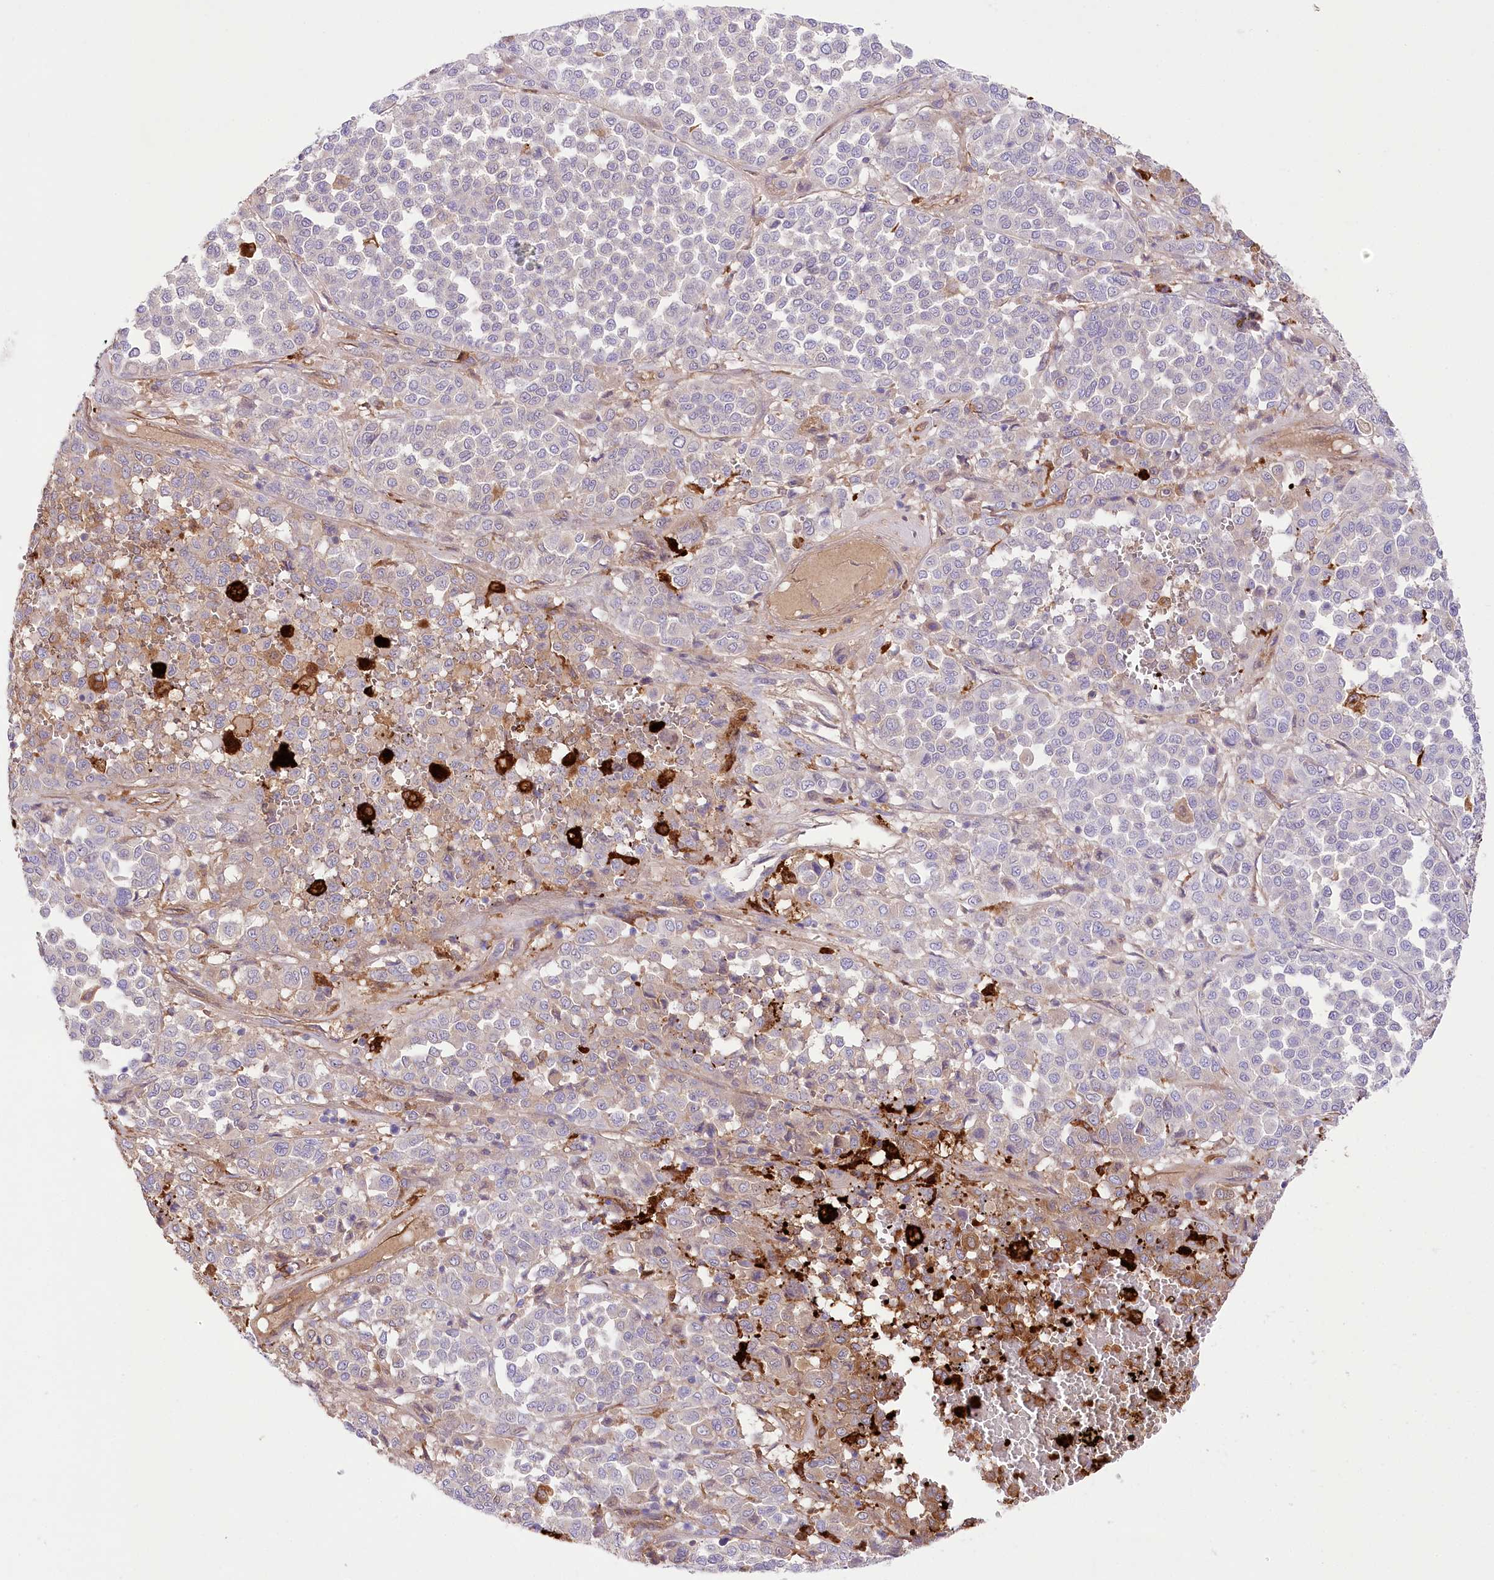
{"staining": {"intensity": "moderate", "quantity": "<25%", "location": "cytoplasmic/membranous"}, "tissue": "melanoma", "cell_type": "Tumor cells", "image_type": "cancer", "snomed": [{"axis": "morphology", "description": "Malignant melanoma, Metastatic site"}, {"axis": "topography", "description": "Pancreas"}], "caption": "Protein analysis of melanoma tissue reveals moderate cytoplasmic/membranous staining in about <25% of tumor cells.", "gene": "DNAJC19", "patient": {"sex": "female", "age": 30}}